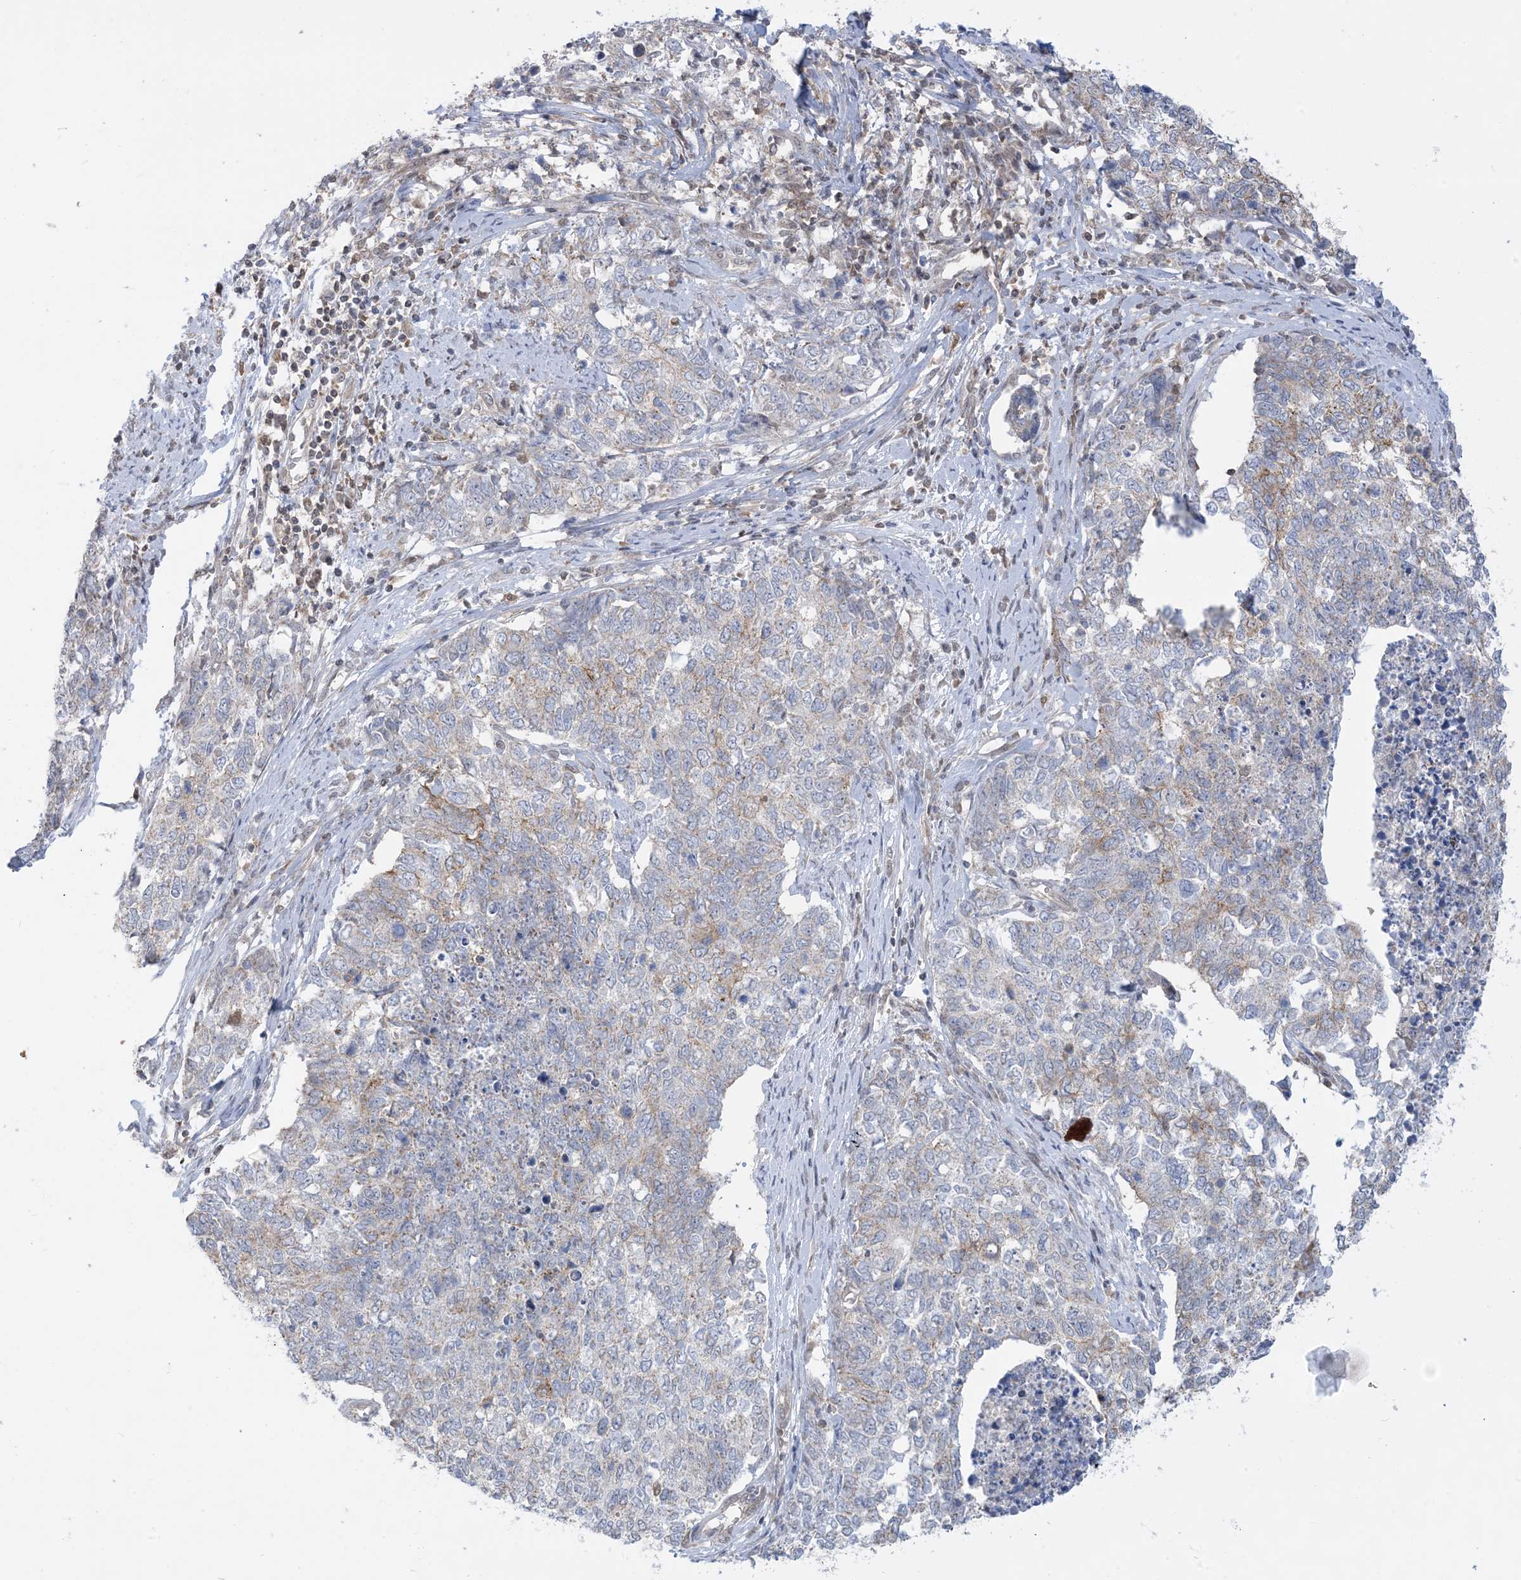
{"staining": {"intensity": "weak", "quantity": "<25%", "location": "cytoplasmic/membranous"}, "tissue": "cervical cancer", "cell_type": "Tumor cells", "image_type": "cancer", "snomed": [{"axis": "morphology", "description": "Squamous cell carcinoma, NOS"}, {"axis": "topography", "description": "Cervix"}], "caption": "Tumor cells are negative for protein expression in human cervical cancer. The staining was performed using DAB to visualize the protein expression in brown, while the nuclei were stained in blue with hematoxylin (Magnification: 20x).", "gene": "CASP4", "patient": {"sex": "female", "age": 63}}